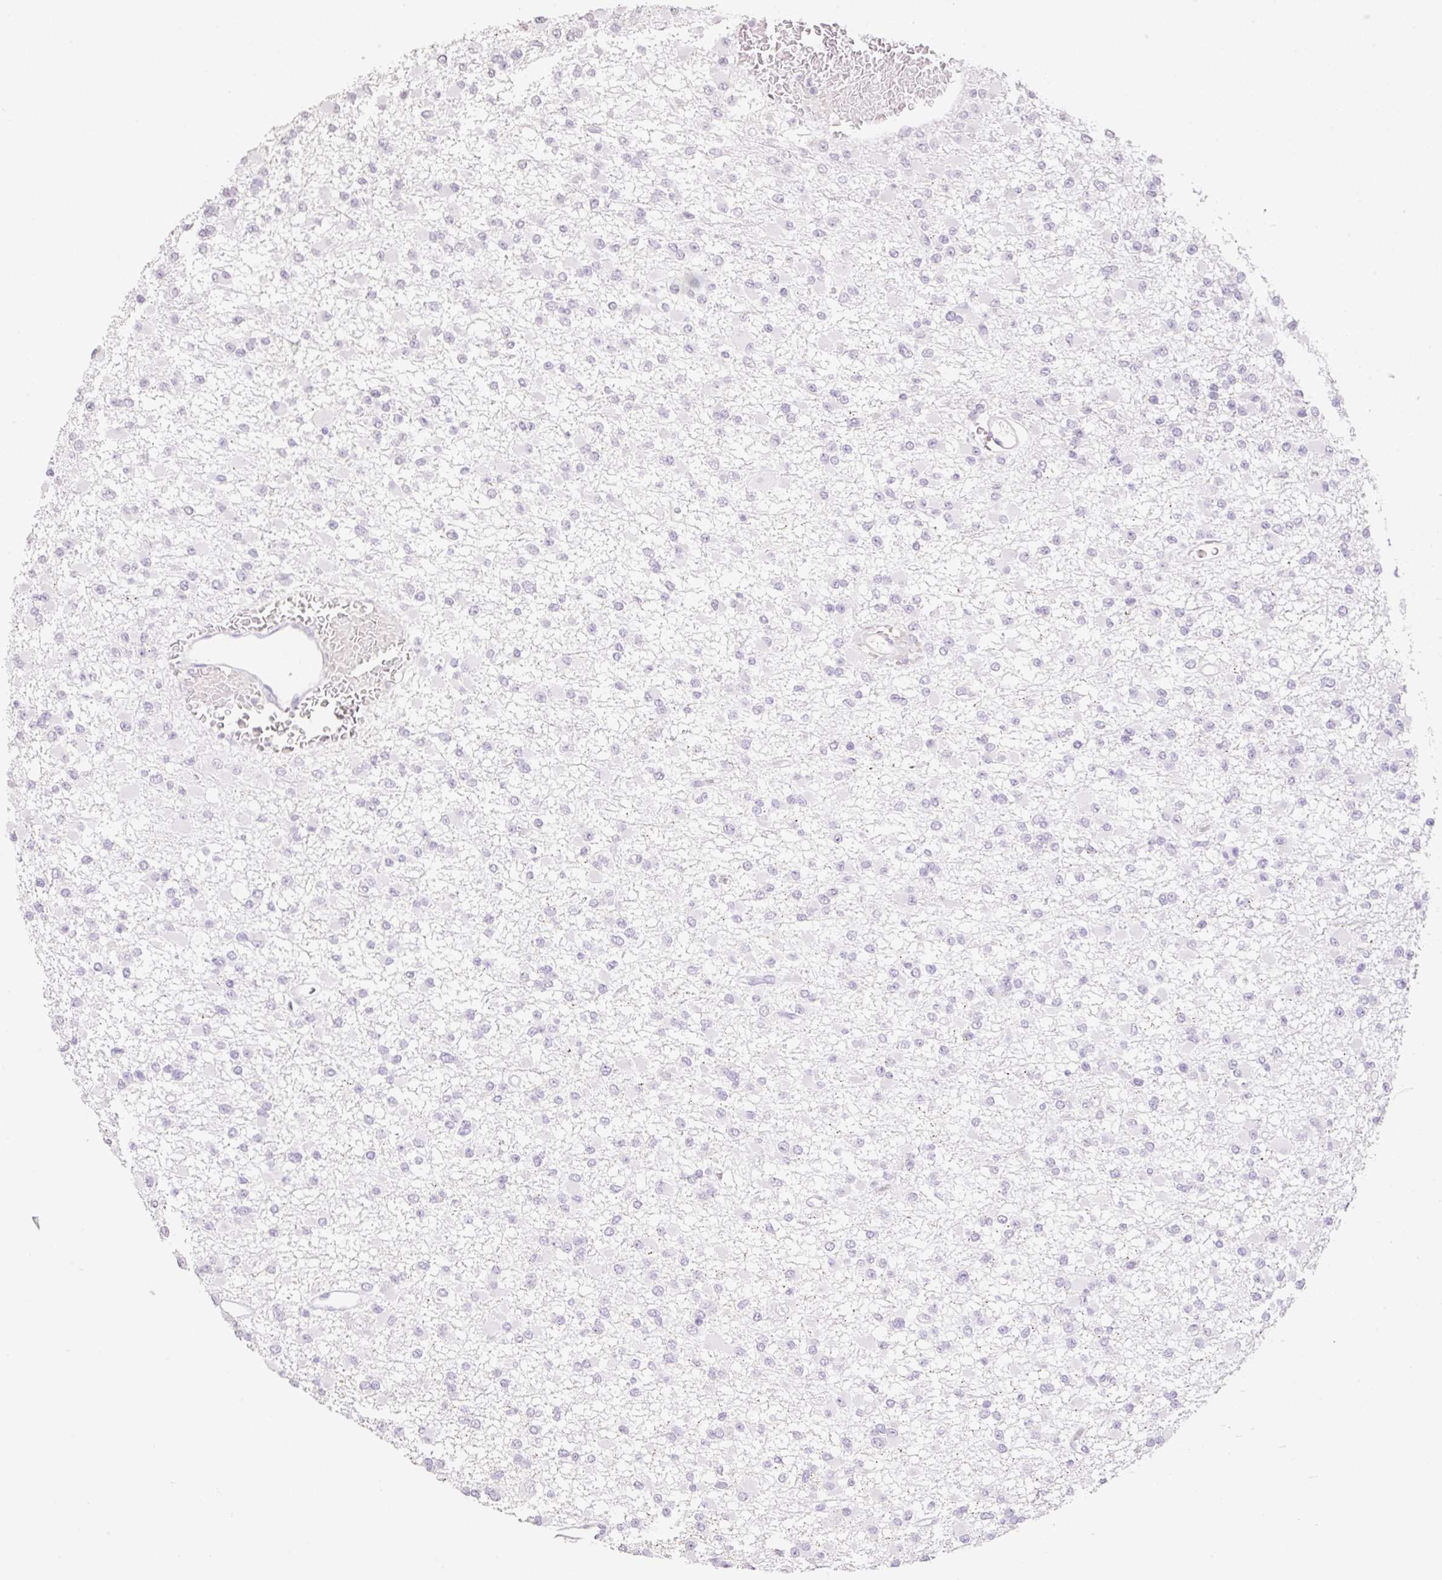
{"staining": {"intensity": "negative", "quantity": "none", "location": "none"}, "tissue": "glioma", "cell_type": "Tumor cells", "image_type": "cancer", "snomed": [{"axis": "morphology", "description": "Glioma, malignant, Low grade"}, {"axis": "topography", "description": "Brain"}], "caption": "Human glioma stained for a protein using IHC displays no staining in tumor cells.", "gene": "HCRTR2", "patient": {"sex": "female", "age": 22}}